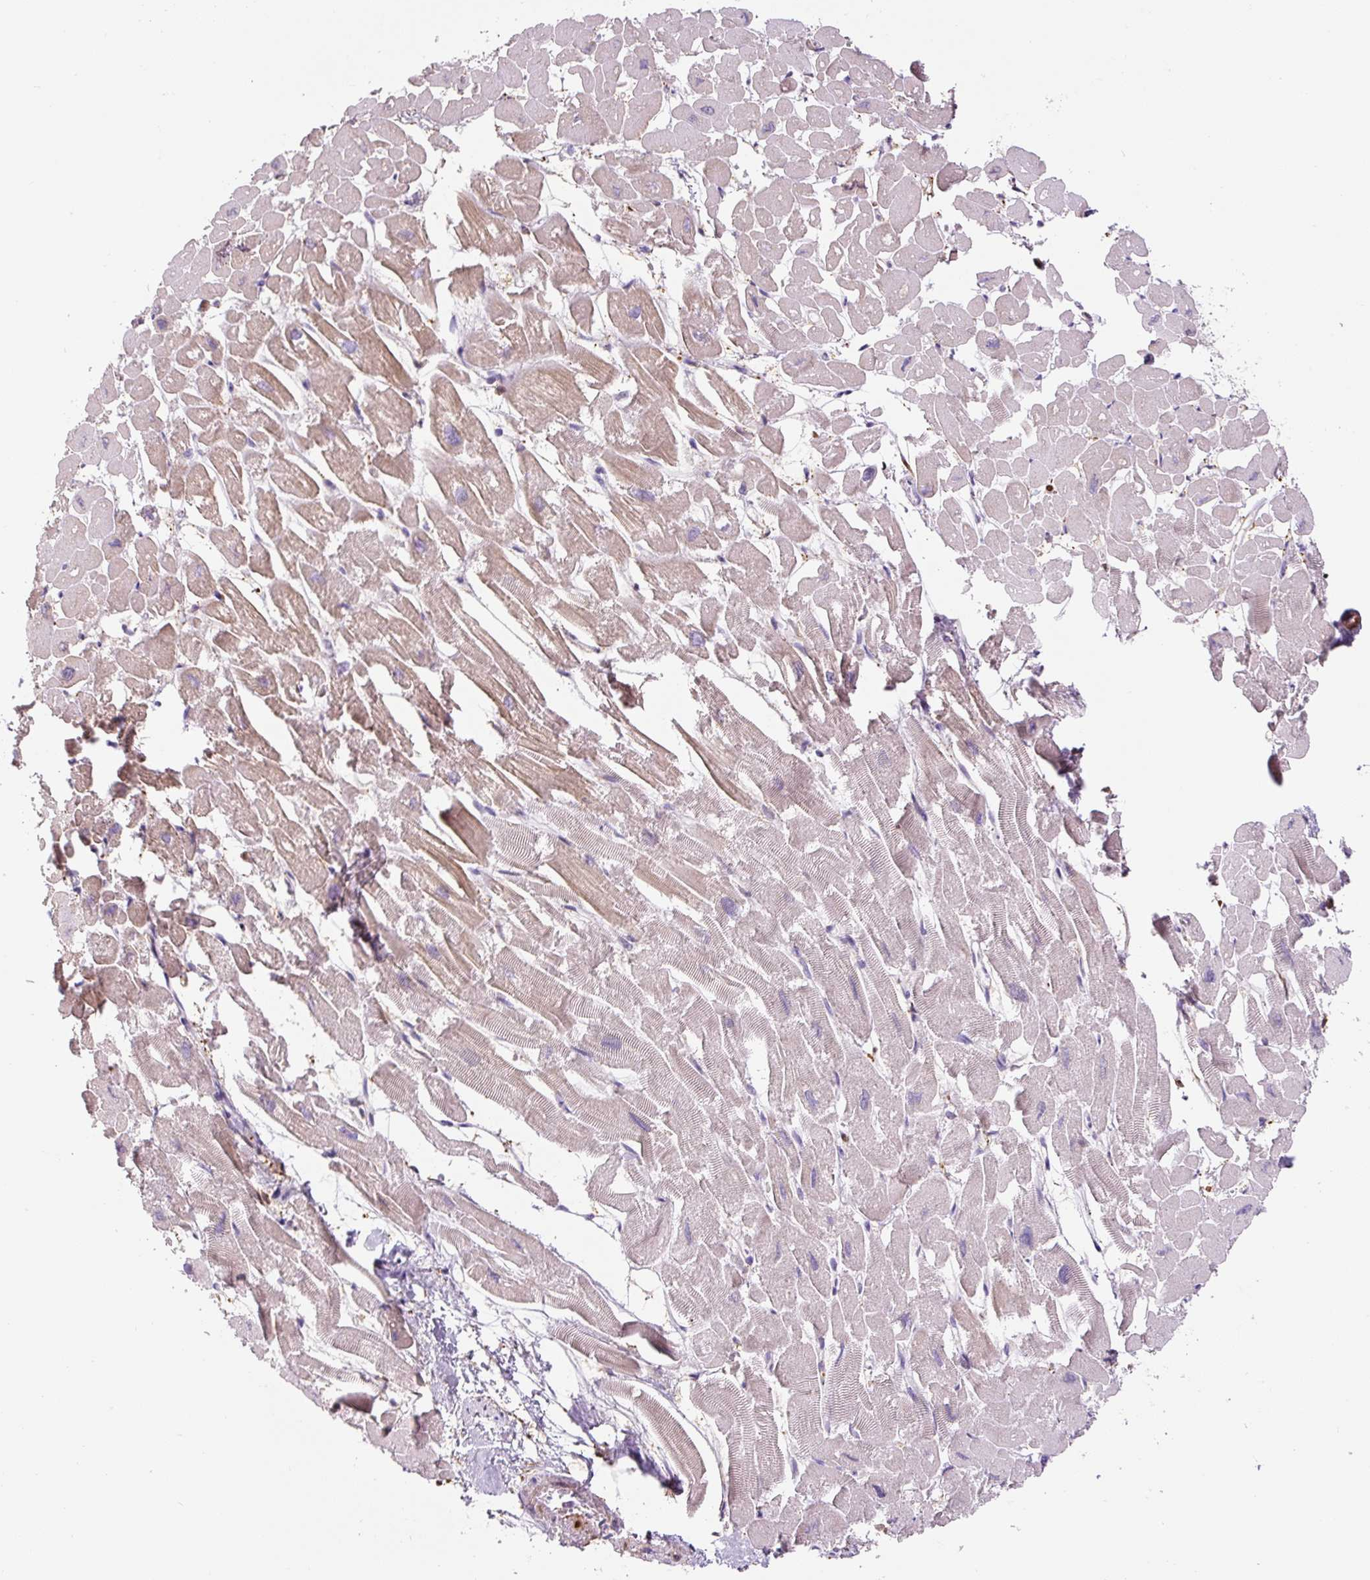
{"staining": {"intensity": "weak", "quantity": "25%-75%", "location": "cytoplasmic/membranous"}, "tissue": "heart muscle", "cell_type": "Cardiomyocytes", "image_type": "normal", "snomed": [{"axis": "morphology", "description": "Normal tissue, NOS"}, {"axis": "topography", "description": "Heart"}], "caption": "Immunohistochemistry of normal human heart muscle exhibits low levels of weak cytoplasmic/membranous staining in approximately 25%-75% of cardiomyocytes. (Brightfield microscopy of DAB IHC at high magnification).", "gene": "S100A4", "patient": {"sex": "male", "age": 54}}